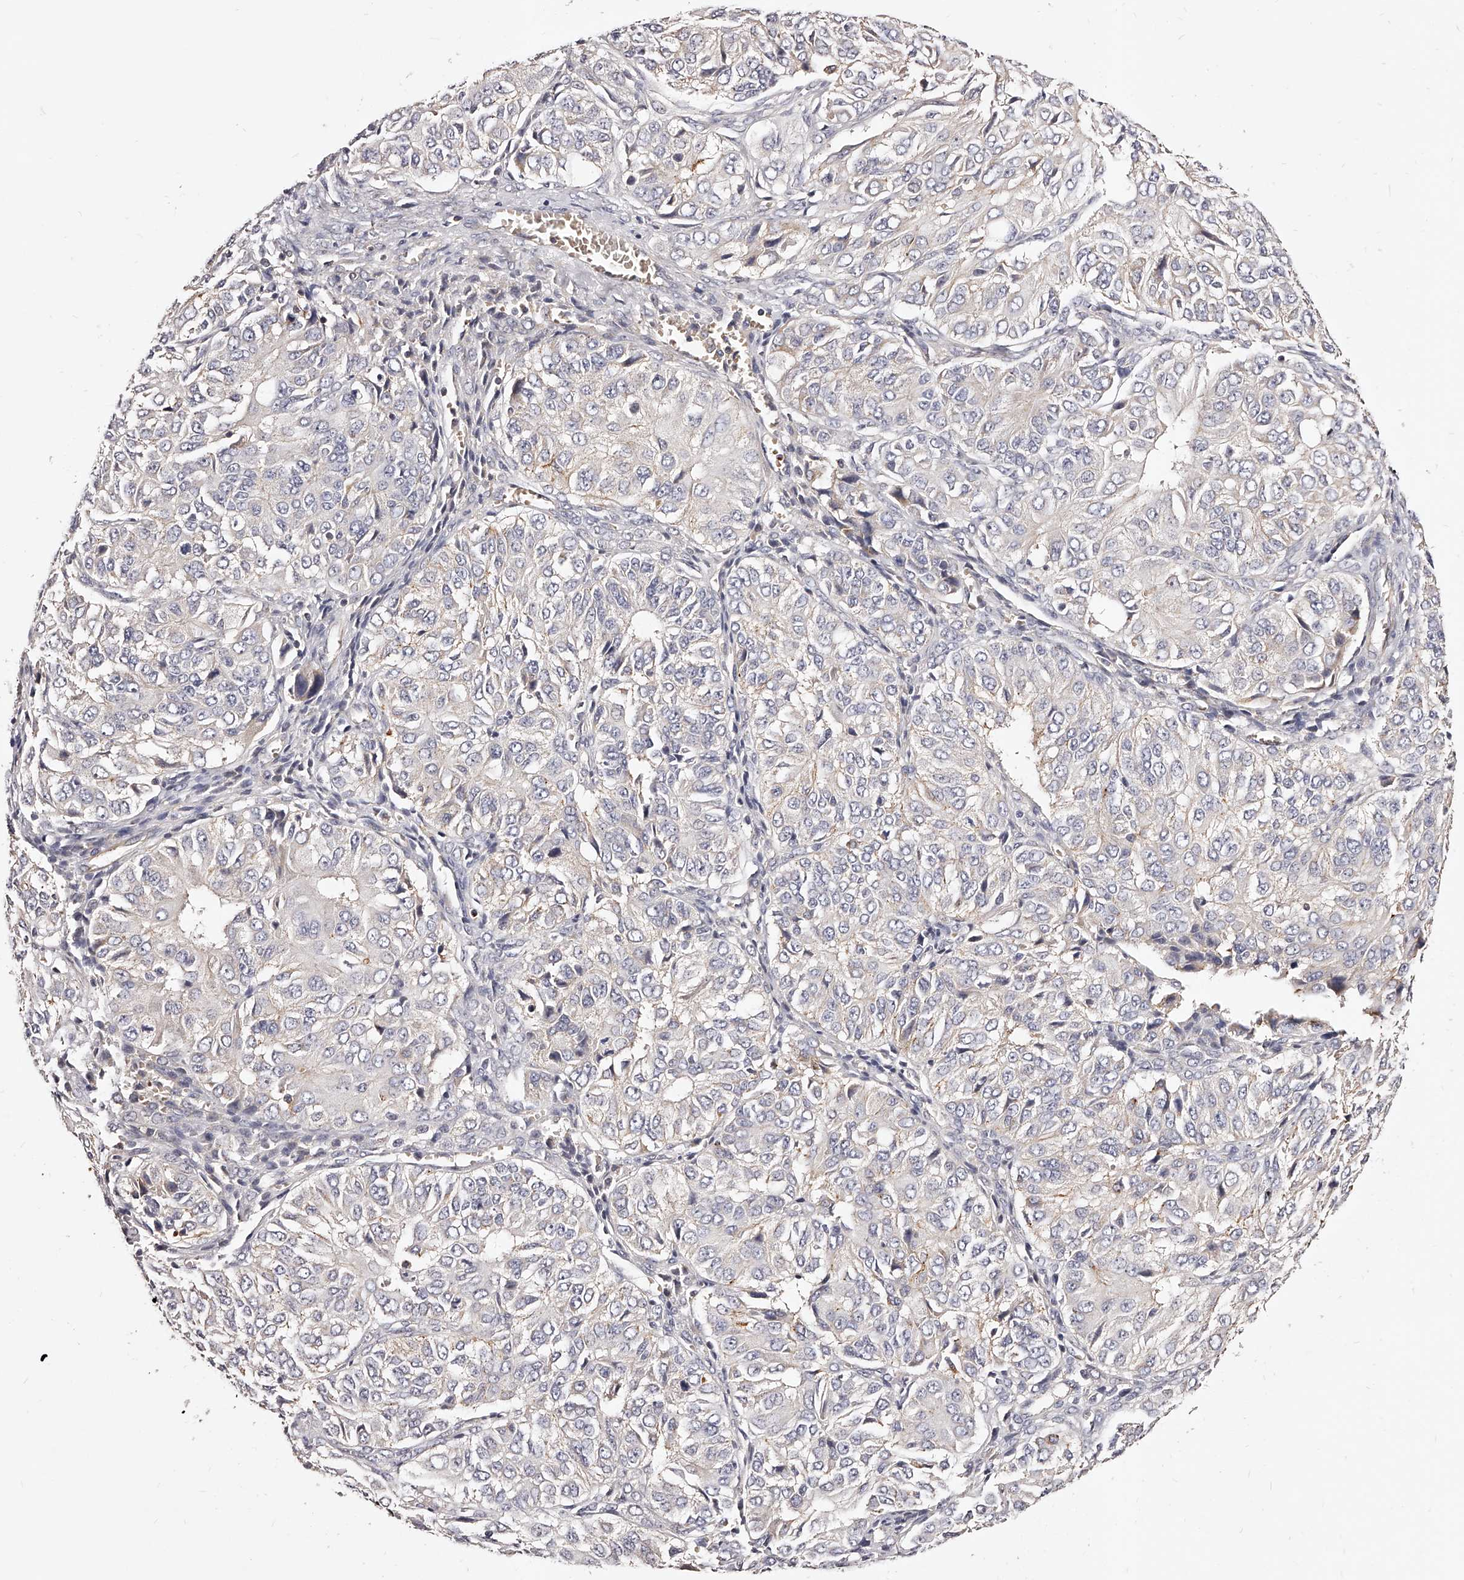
{"staining": {"intensity": "negative", "quantity": "none", "location": "none"}, "tissue": "ovarian cancer", "cell_type": "Tumor cells", "image_type": "cancer", "snomed": [{"axis": "morphology", "description": "Carcinoma, endometroid"}, {"axis": "topography", "description": "Ovary"}], "caption": "Human endometroid carcinoma (ovarian) stained for a protein using immunohistochemistry exhibits no positivity in tumor cells.", "gene": "PHACTR1", "patient": {"sex": "female", "age": 51}}